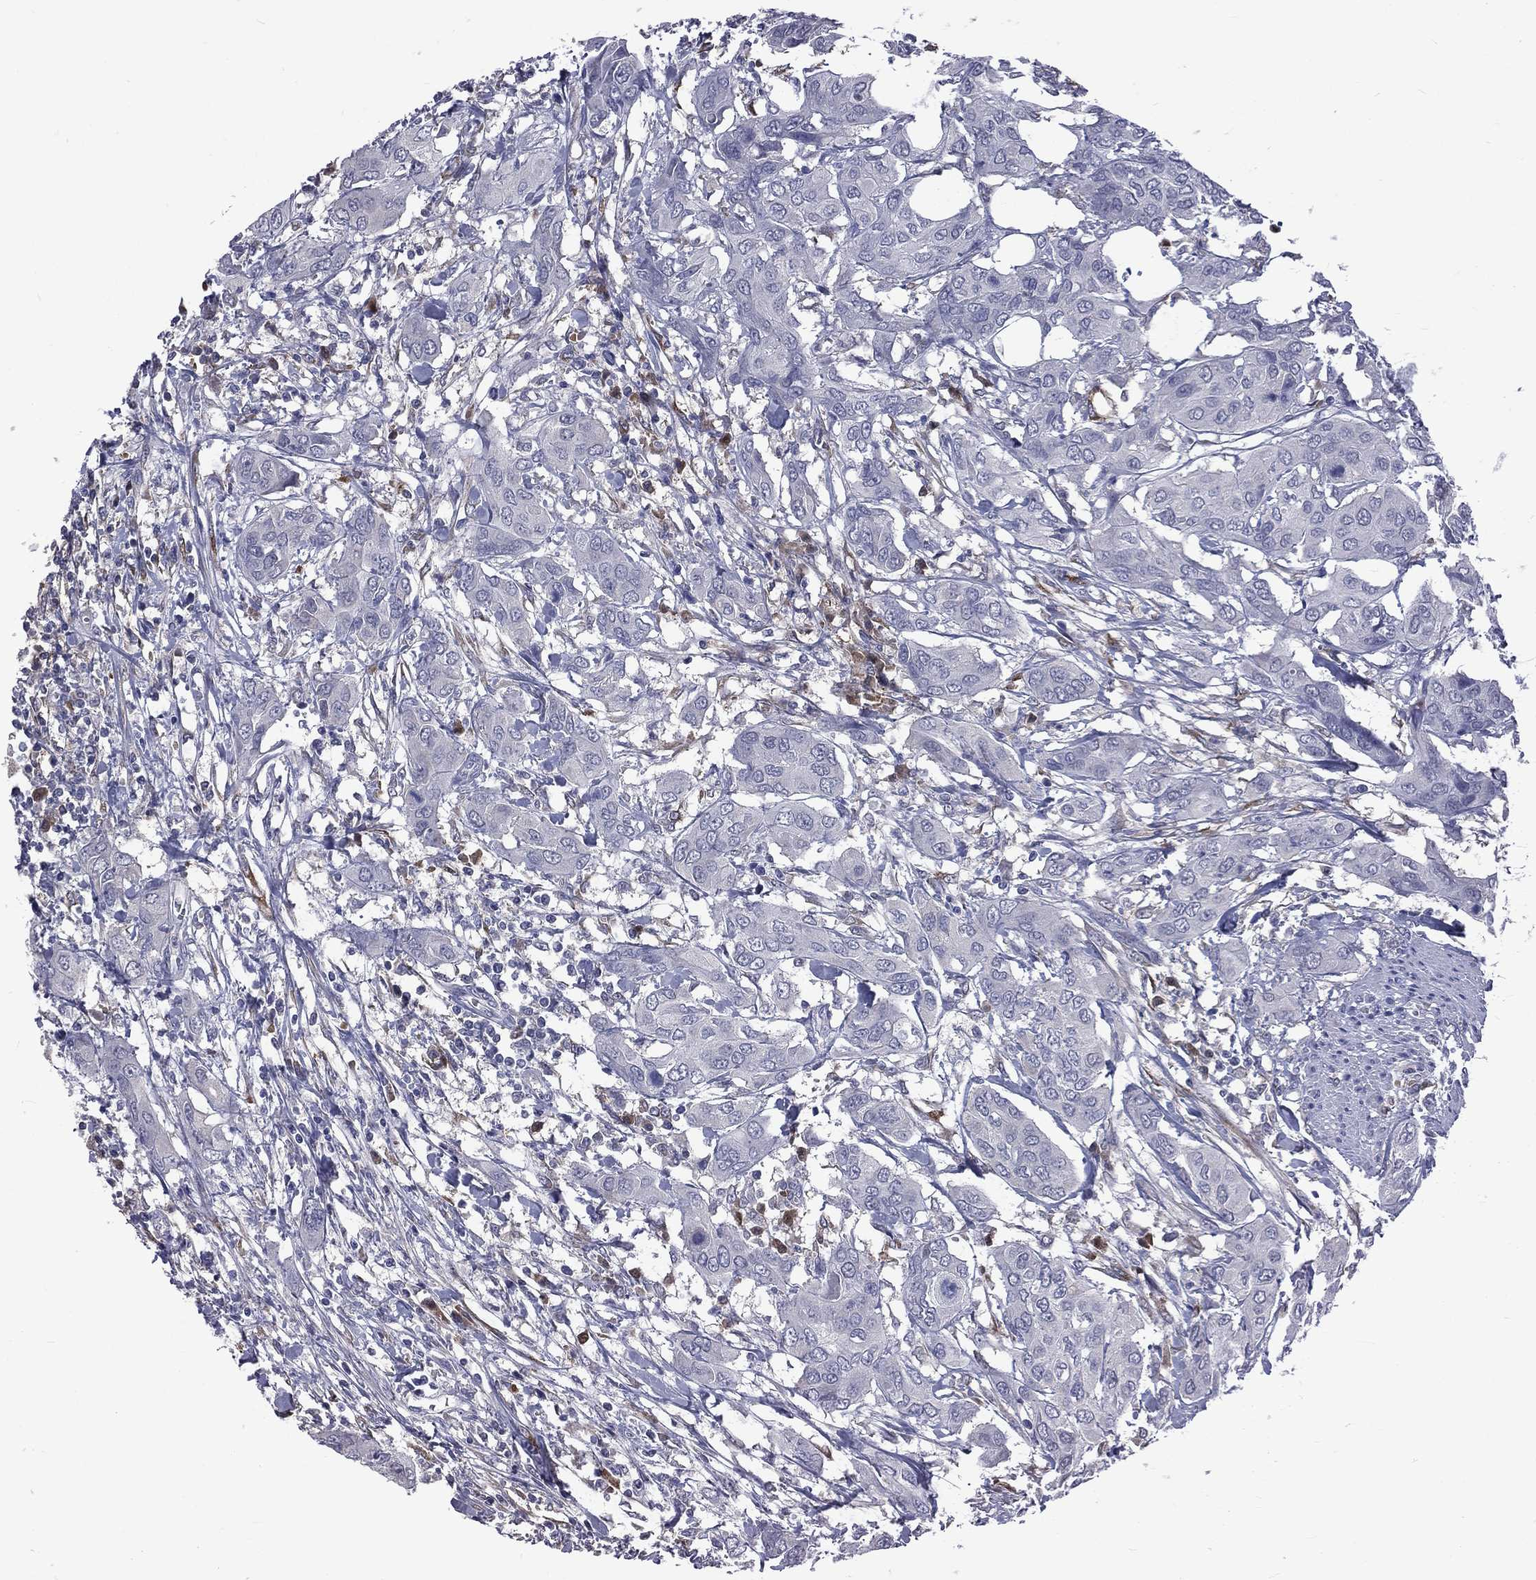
{"staining": {"intensity": "negative", "quantity": "none", "location": "none"}, "tissue": "urothelial cancer", "cell_type": "Tumor cells", "image_type": "cancer", "snomed": [{"axis": "morphology", "description": "Urothelial carcinoma, NOS"}, {"axis": "morphology", "description": "Urothelial carcinoma, High grade"}, {"axis": "topography", "description": "Urinary bladder"}], "caption": "An immunohistochemistry micrograph of urothelial cancer is shown. There is no staining in tumor cells of urothelial cancer. Nuclei are stained in blue.", "gene": "CA12", "patient": {"sex": "male", "age": 63}}